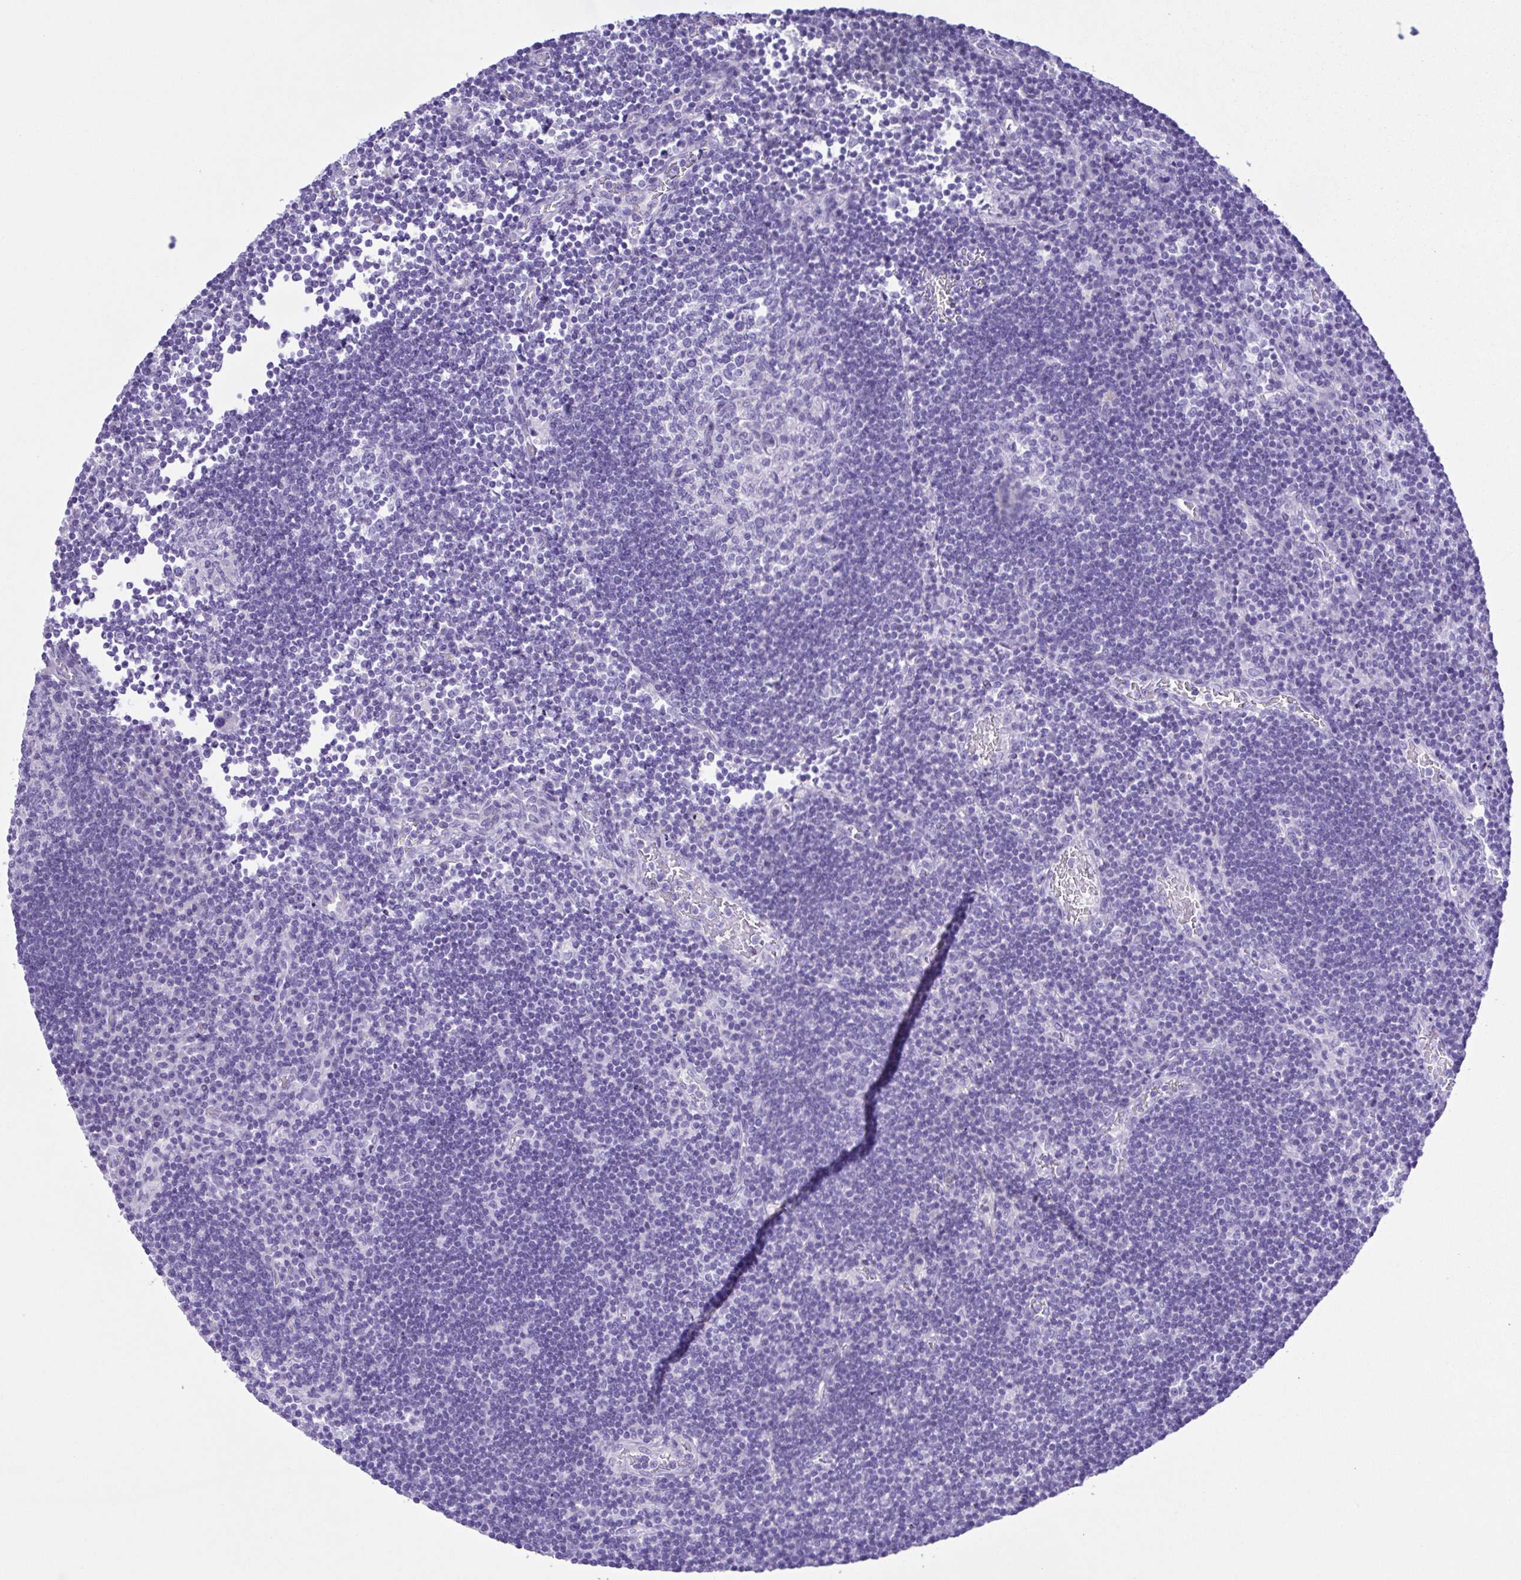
{"staining": {"intensity": "negative", "quantity": "none", "location": "none"}, "tissue": "lymph node", "cell_type": "Germinal center cells", "image_type": "normal", "snomed": [{"axis": "morphology", "description": "Normal tissue, NOS"}, {"axis": "topography", "description": "Lymph node"}], "caption": "The image displays no staining of germinal center cells in normal lymph node.", "gene": "CYP11A1", "patient": {"sex": "male", "age": 67}}